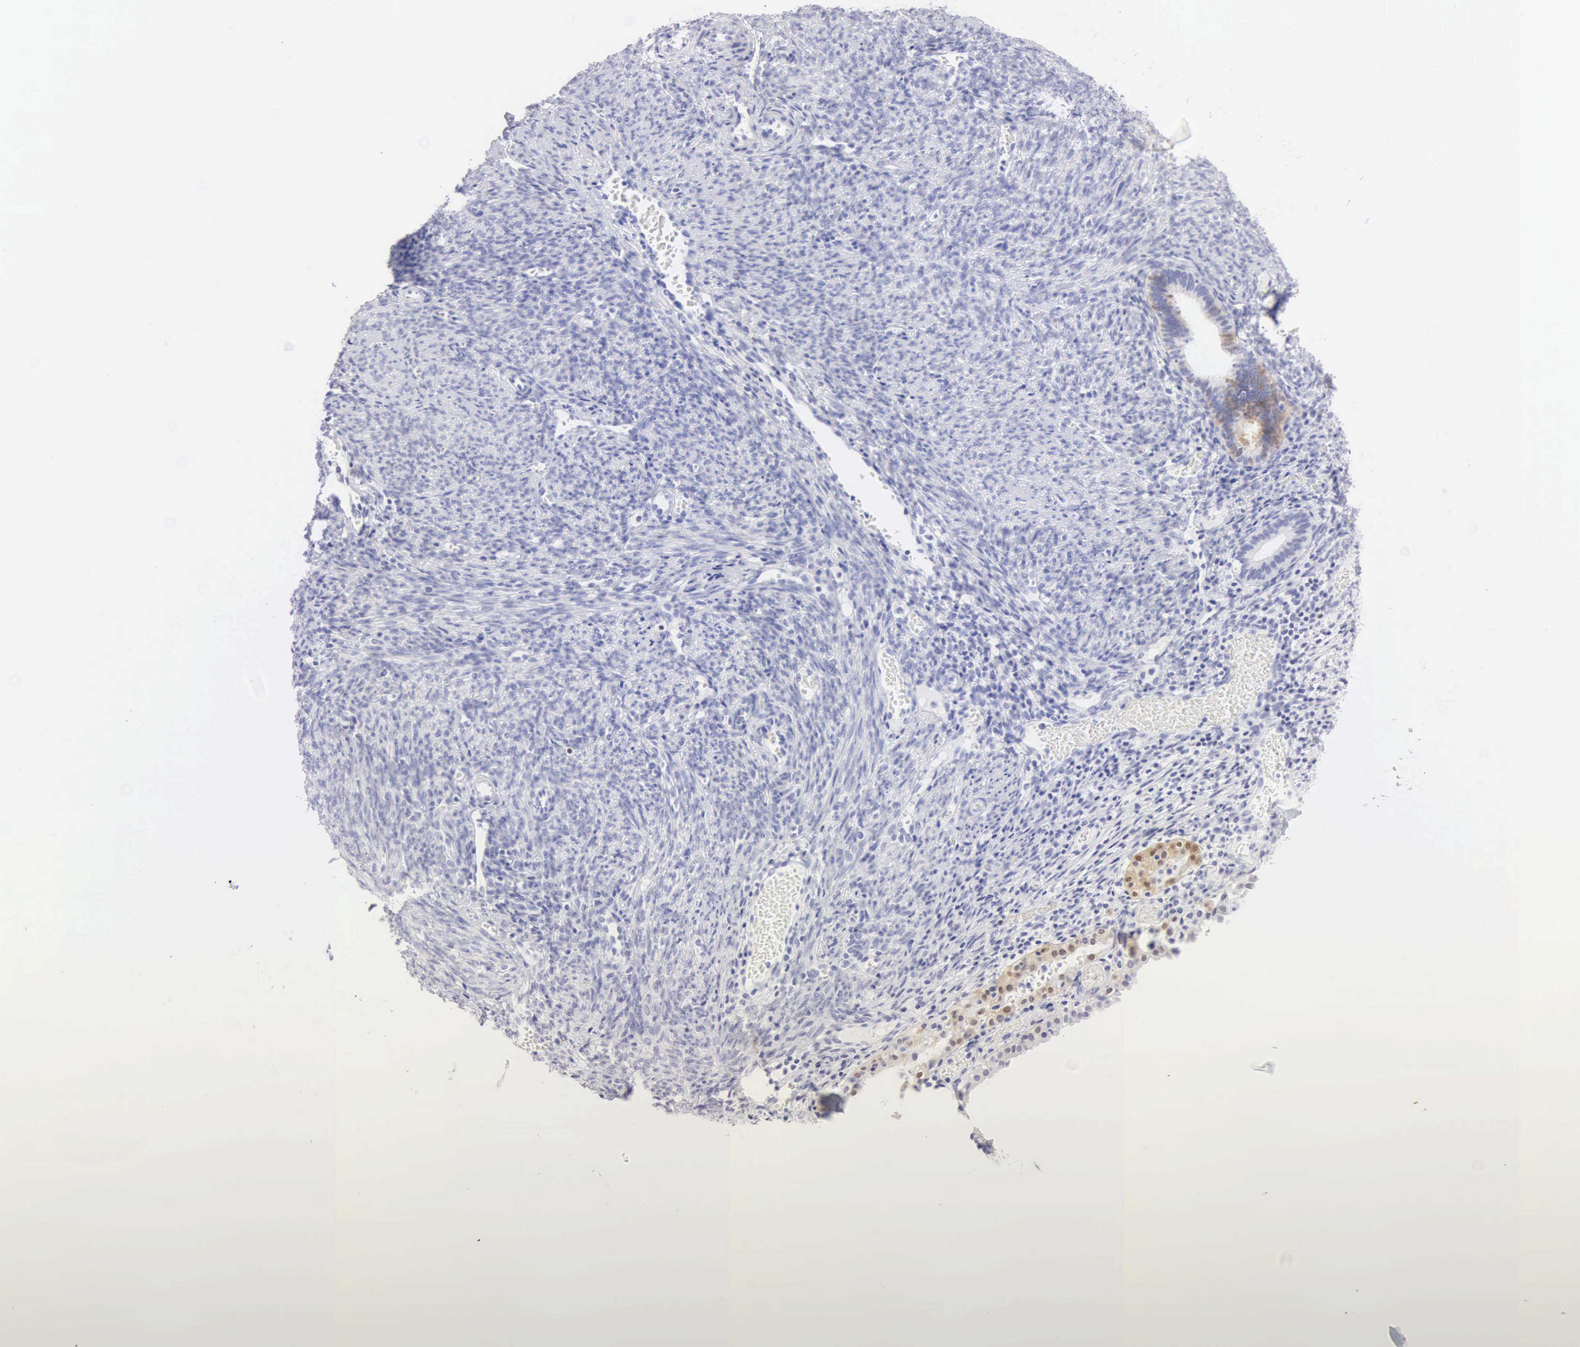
{"staining": {"intensity": "negative", "quantity": "none", "location": "none"}, "tissue": "endometrium", "cell_type": "Cells in endometrial stroma", "image_type": "normal", "snomed": [{"axis": "morphology", "description": "Normal tissue, NOS"}, {"axis": "topography", "description": "Uterus"}], "caption": "DAB (3,3'-diaminobenzidine) immunohistochemical staining of normal human endometrium exhibits no significant positivity in cells in endometrial stroma.", "gene": "CDKN2A", "patient": {"sex": "female", "age": 83}}